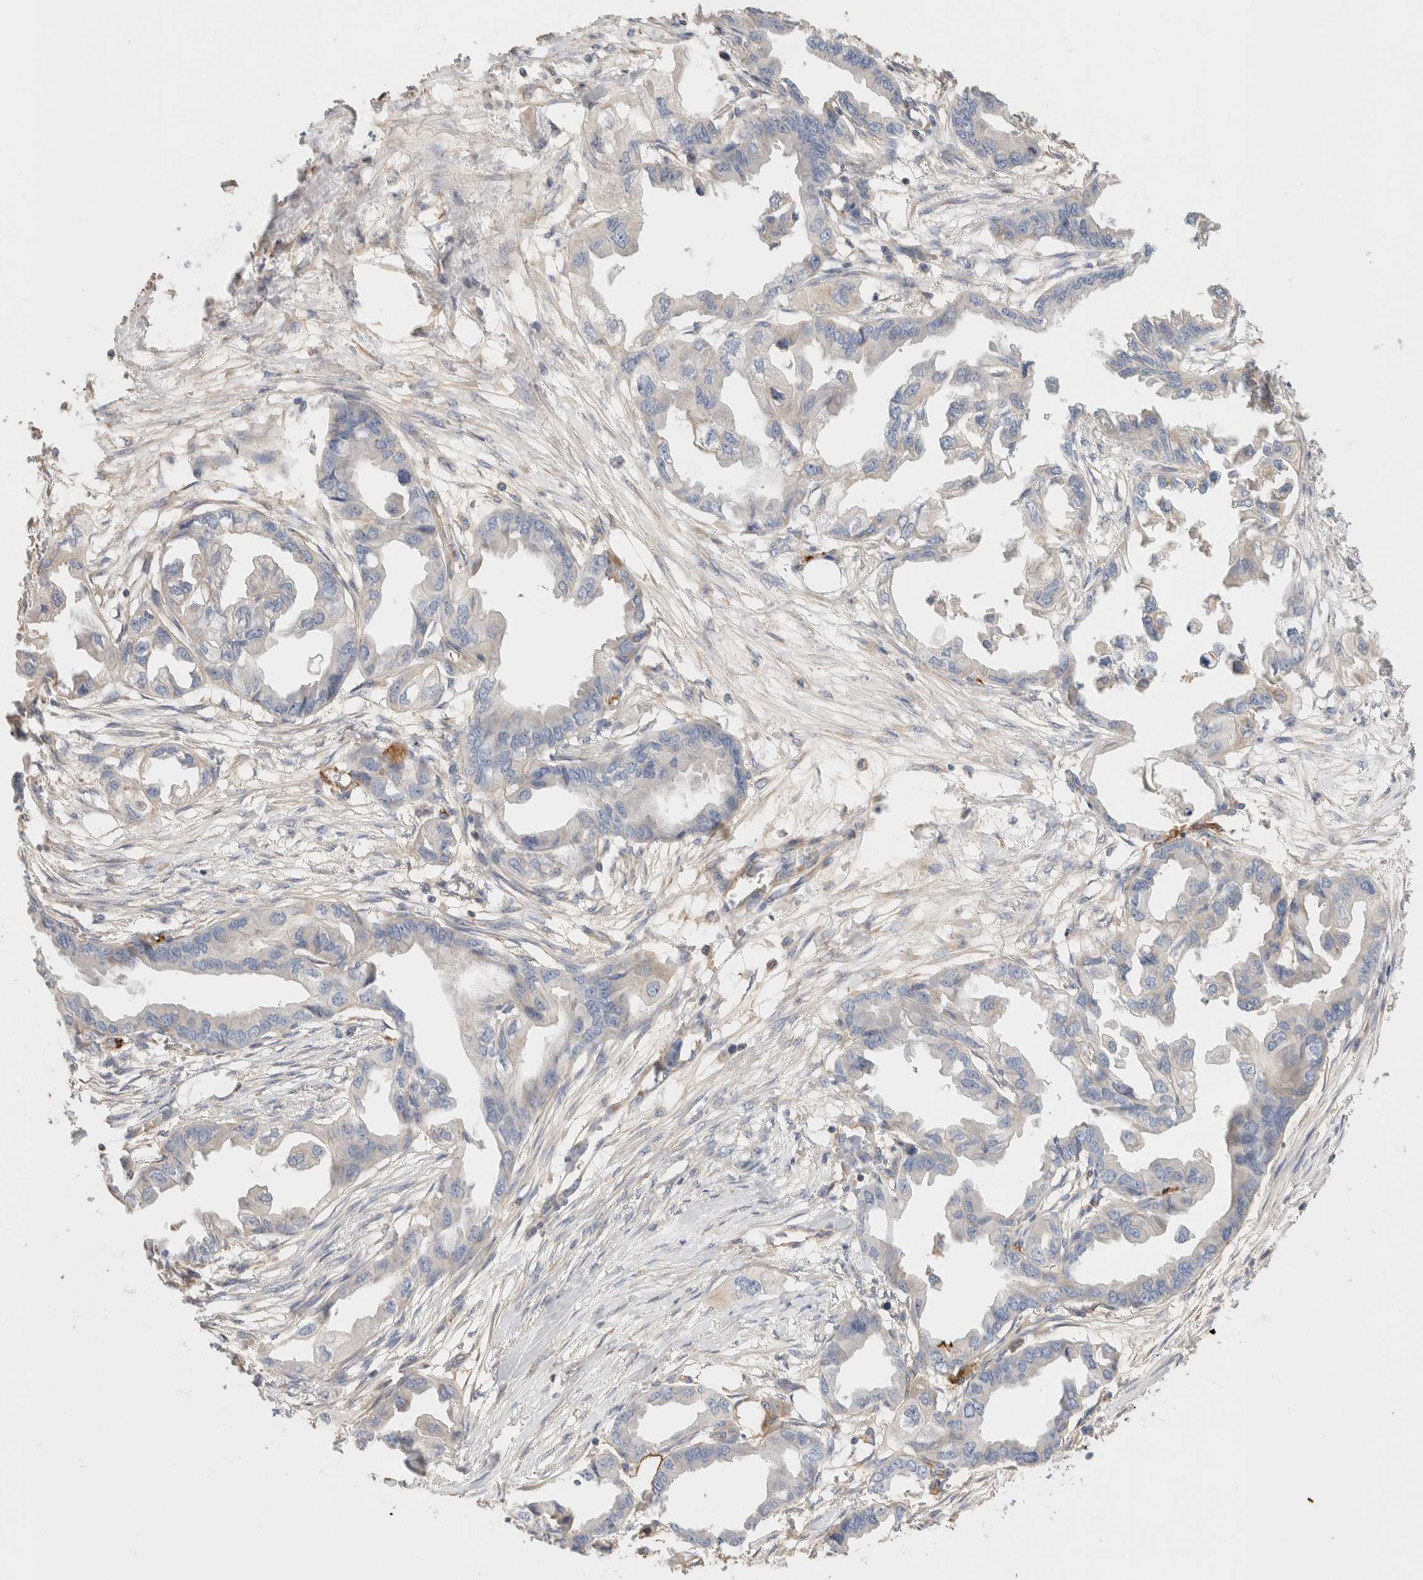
{"staining": {"intensity": "negative", "quantity": "none", "location": "none"}, "tissue": "endometrial cancer", "cell_type": "Tumor cells", "image_type": "cancer", "snomed": [{"axis": "morphology", "description": "Adenocarcinoma, NOS"}, {"axis": "morphology", "description": "Adenocarcinoma, metastatic, NOS"}, {"axis": "topography", "description": "Adipose tissue"}, {"axis": "topography", "description": "Endometrium"}], "caption": "Immunohistochemistry (IHC) photomicrograph of neoplastic tissue: metastatic adenocarcinoma (endometrial) stained with DAB (3,3'-diaminobenzidine) shows no significant protein expression in tumor cells.", "gene": "PROS1", "patient": {"sex": "female", "age": 67}}